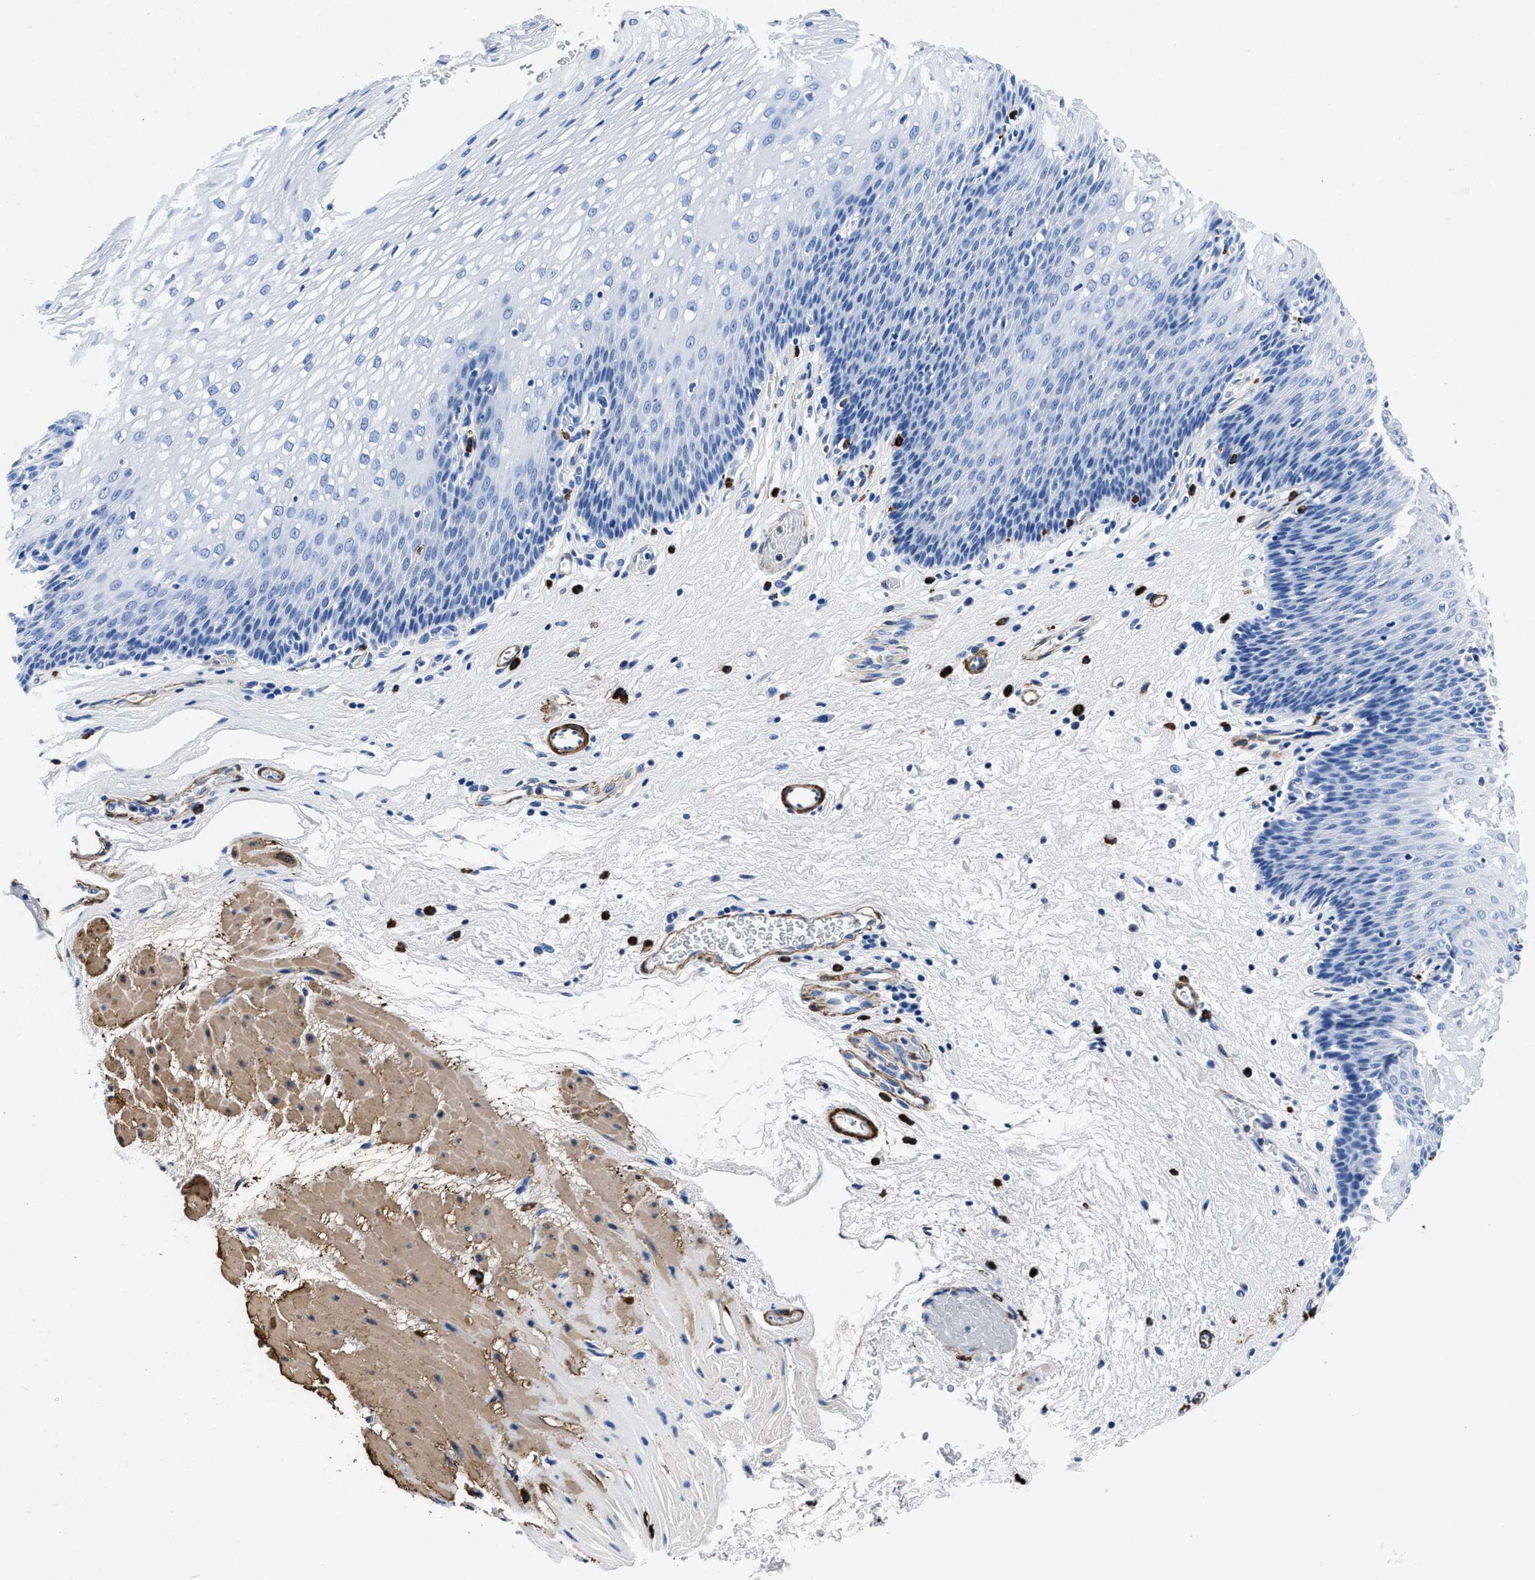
{"staining": {"intensity": "negative", "quantity": "none", "location": "none"}, "tissue": "esophagus", "cell_type": "Squamous epithelial cells", "image_type": "normal", "snomed": [{"axis": "morphology", "description": "Normal tissue, NOS"}, {"axis": "topography", "description": "Esophagus"}], "caption": "This is an IHC image of normal esophagus. There is no staining in squamous epithelial cells.", "gene": "TEX261", "patient": {"sex": "male", "age": 48}}